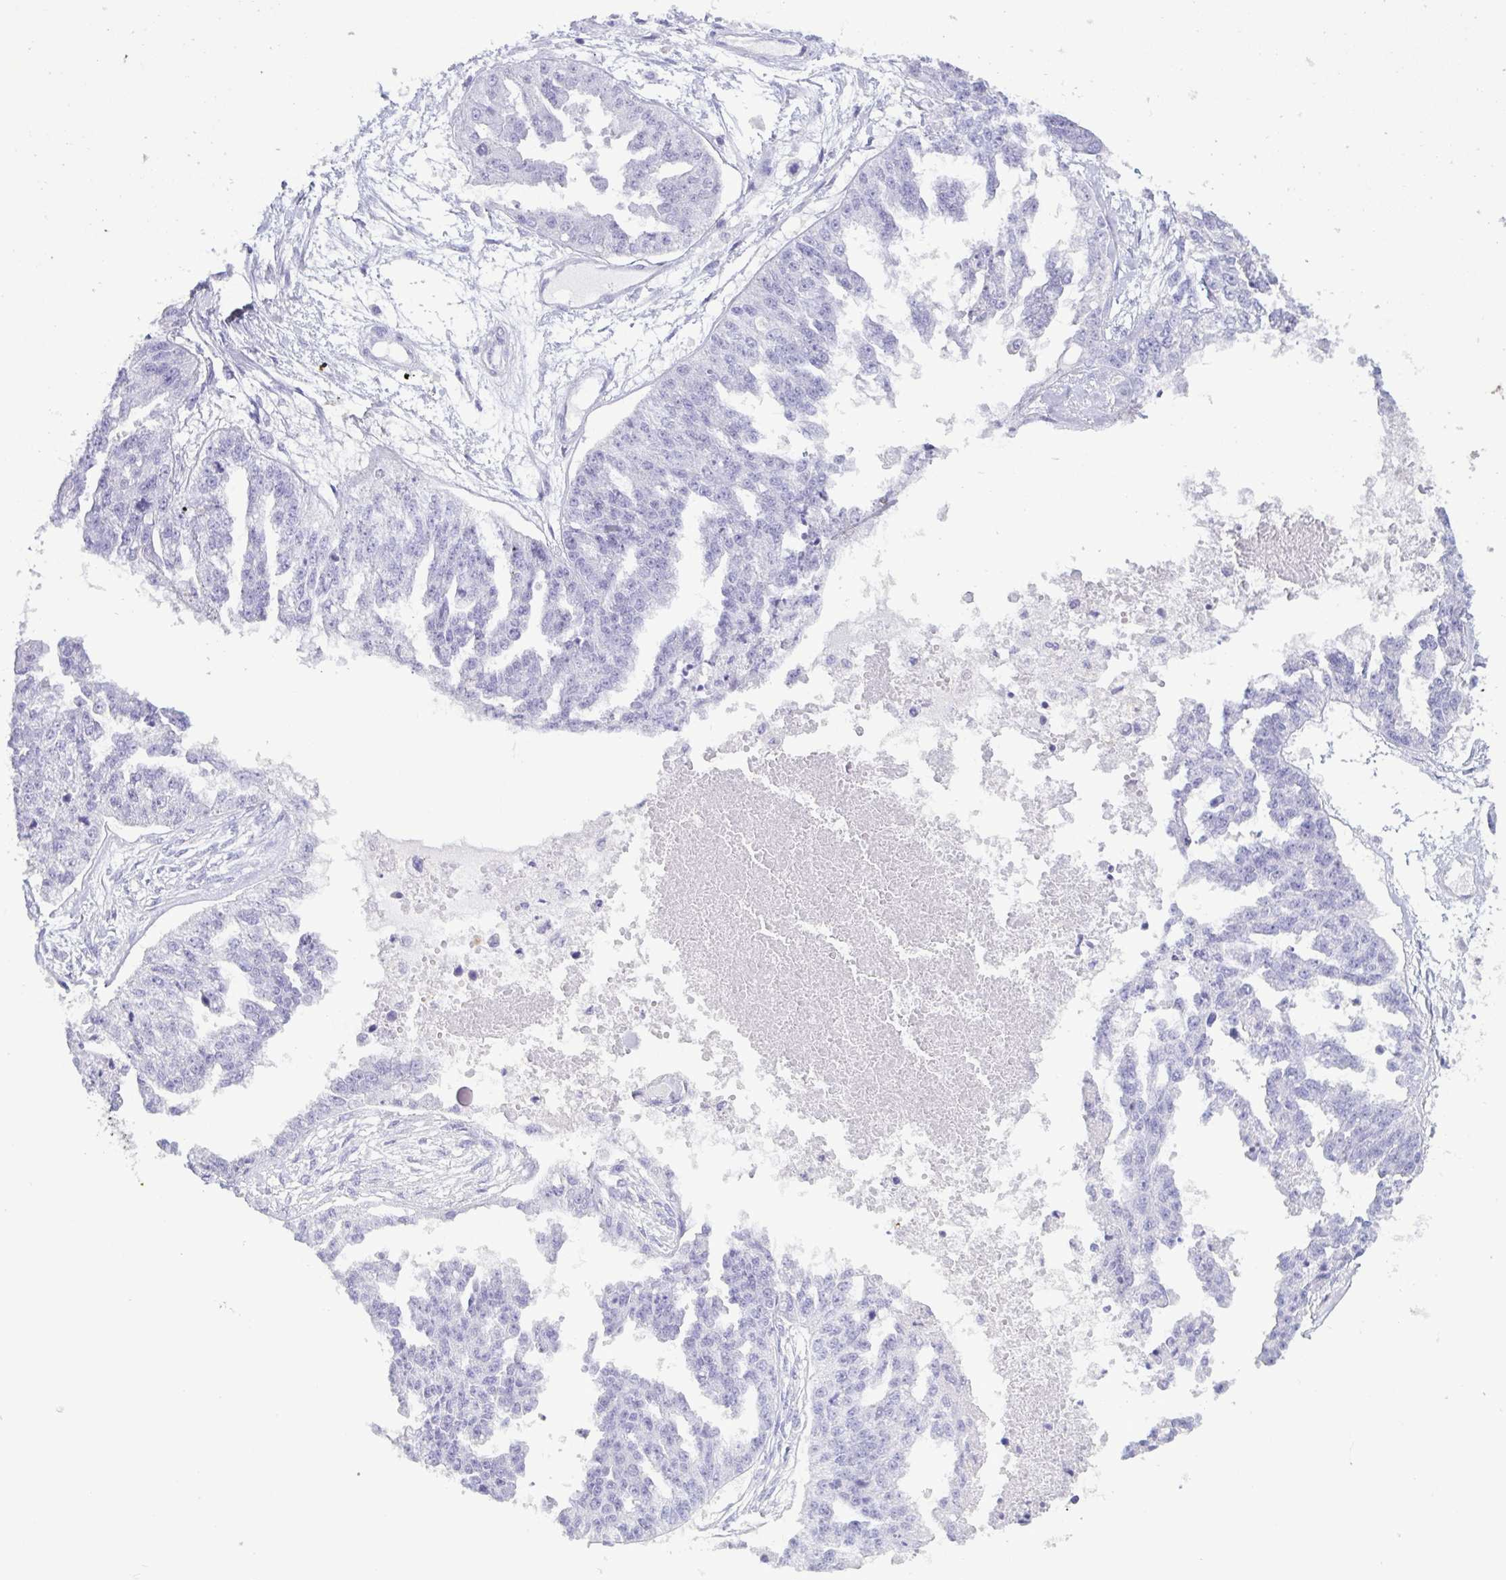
{"staining": {"intensity": "negative", "quantity": "none", "location": "none"}, "tissue": "ovarian cancer", "cell_type": "Tumor cells", "image_type": "cancer", "snomed": [{"axis": "morphology", "description": "Cystadenocarcinoma, serous, NOS"}, {"axis": "topography", "description": "Ovary"}], "caption": "Histopathology image shows no protein positivity in tumor cells of ovarian cancer tissue.", "gene": "LTF", "patient": {"sex": "female", "age": 58}}